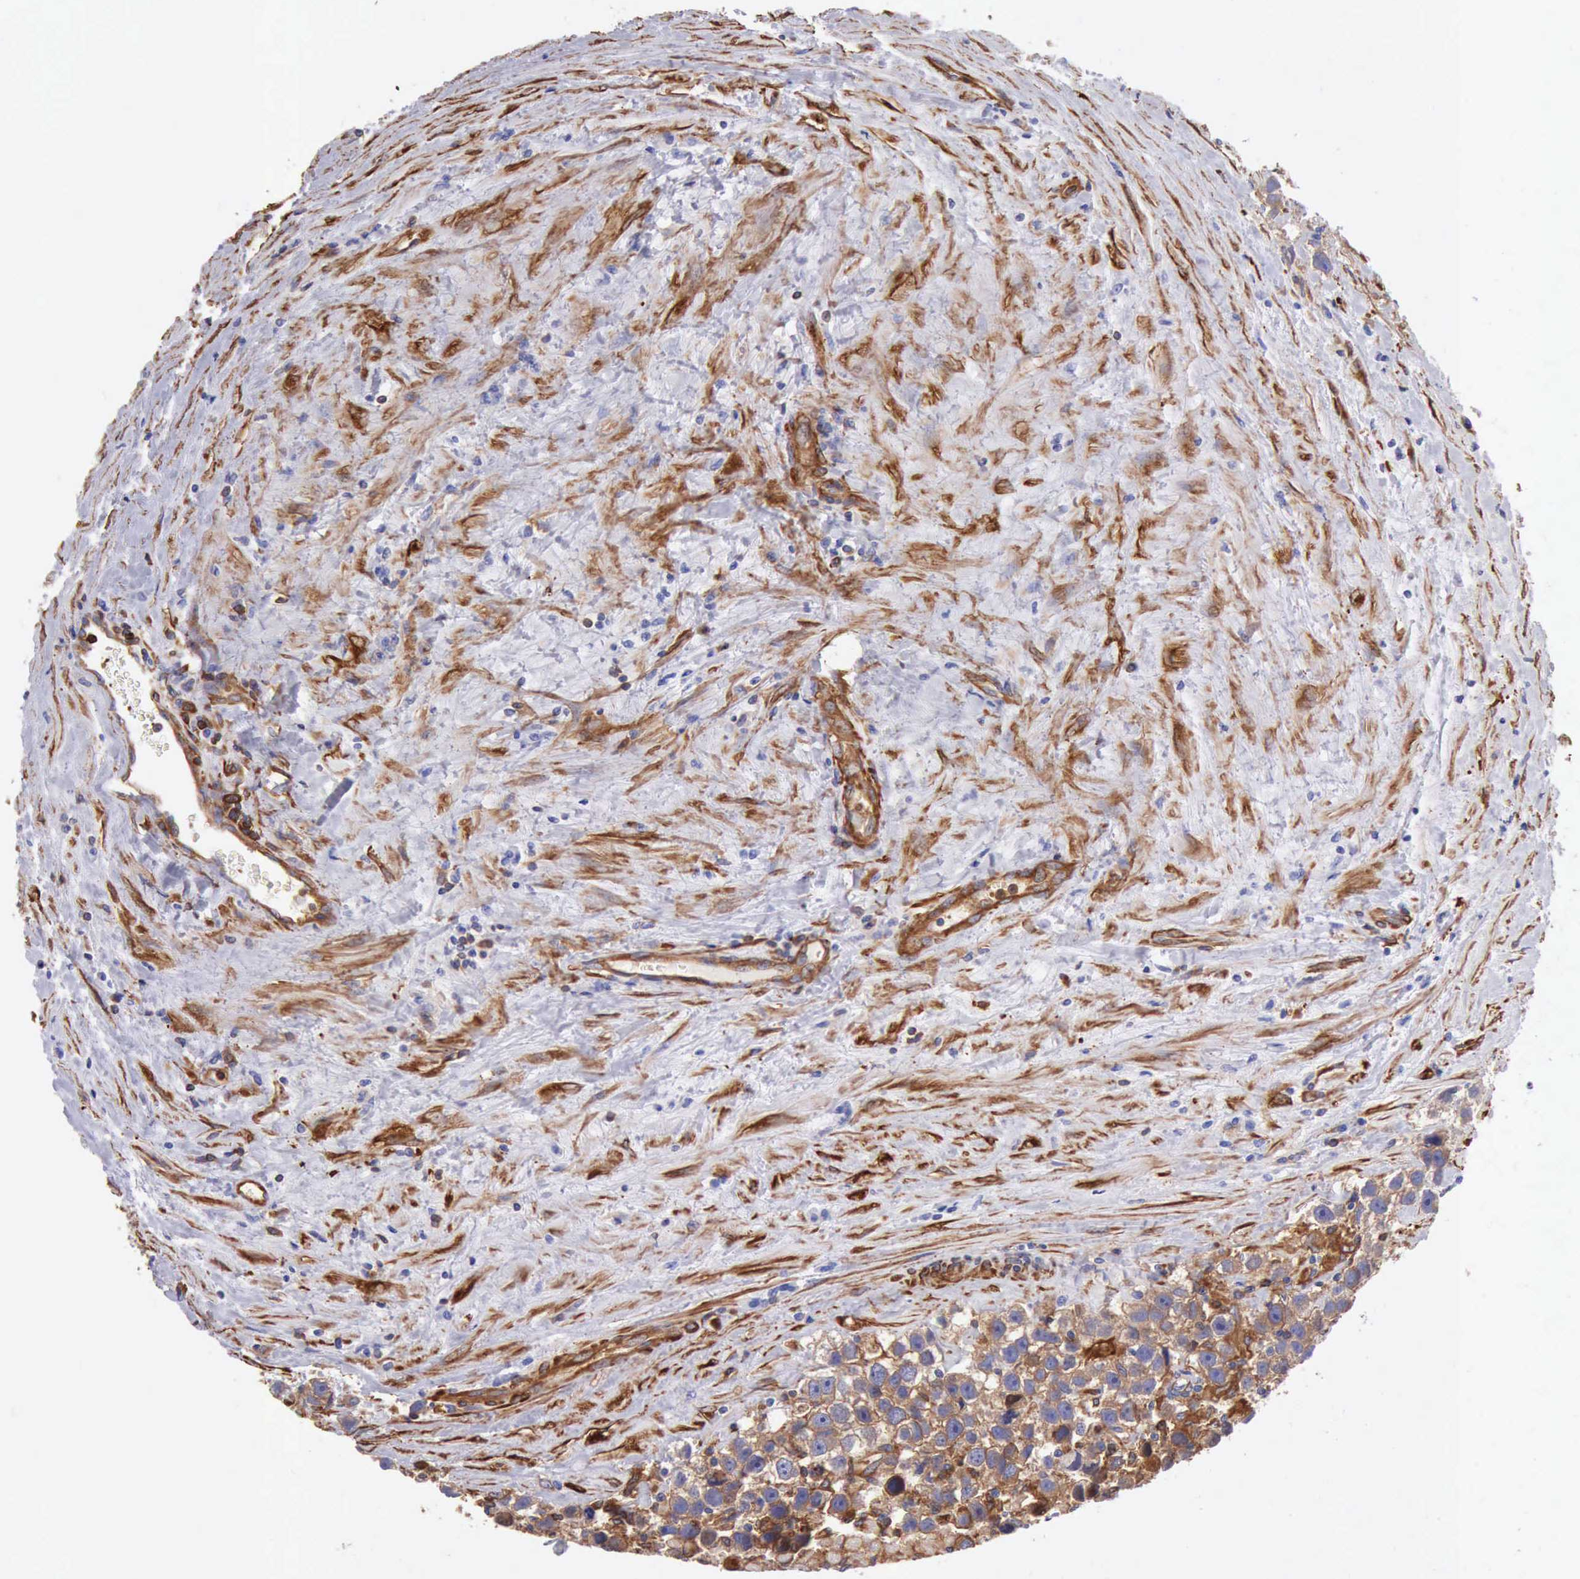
{"staining": {"intensity": "moderate", "quantity": ">75%", "location": "cytoplasmic/membranous"}, "tissue": "testis cancer", "cell_type": "Tumor cells", "image_type": "cancer", "snomed": [{"axis": "morphology", "description": "Seminoma, NOS"}, {"axis": "topography", "description": "Testis"}], "caption": "A medium amount of moderate cytoplasmic/membranous staining is appreciated in about >75% of tumor cells in testis seminoma tissue.", "gene": "FLNA", "patient": {"sex": "male", "age": 43}}